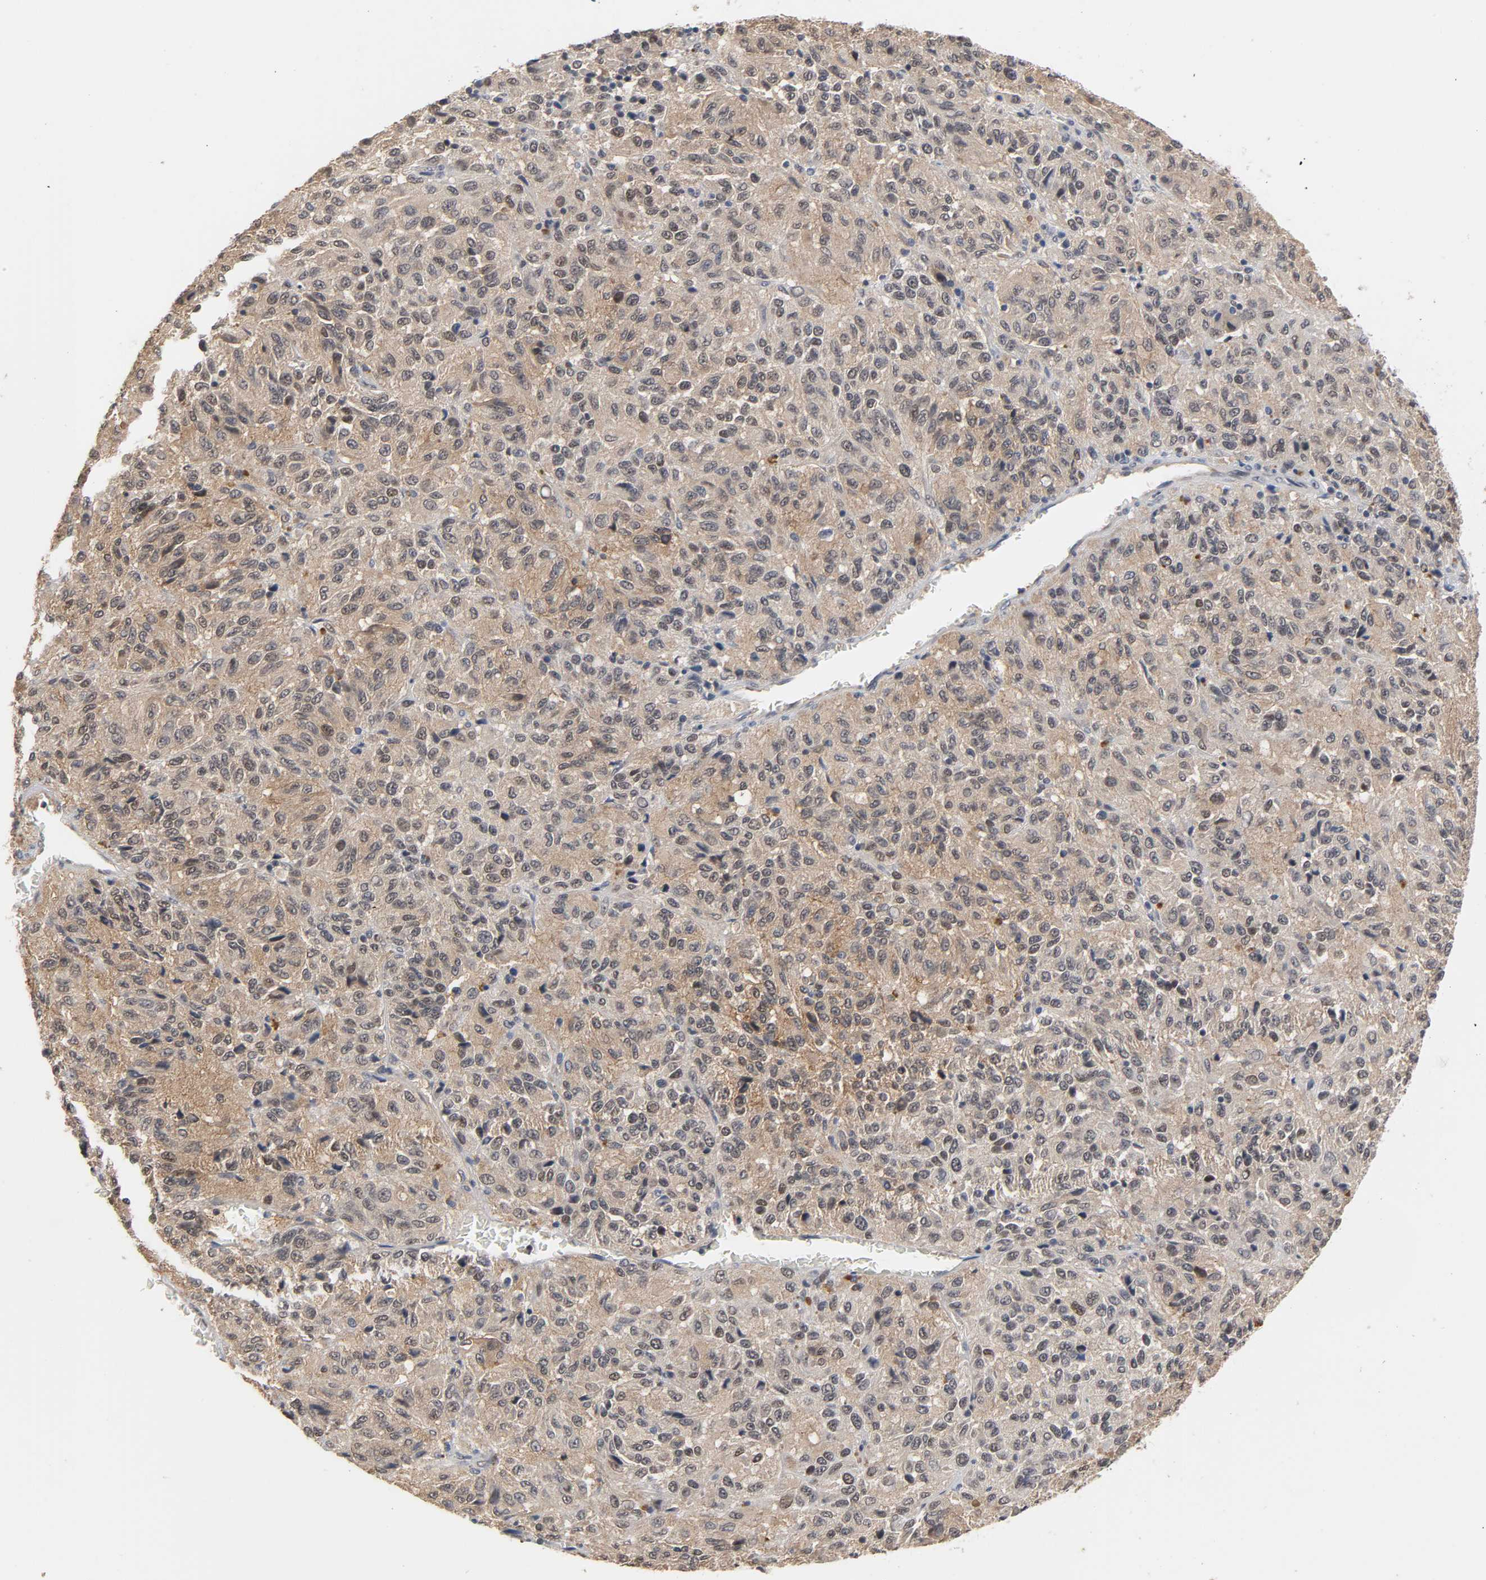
{"staining": {"intensity": "moderate", "quantity": ">75%", "location": "cytoplasmic/membranous"}, "tissue": "melanoma", "cell_type": "Tumor cells", "image_type": "cancer", "snomed": [{"axis": "morphology", "description": "Malignant melanoma, Metastatic site"}, {"axis": "topography", "description": "Lung"}], "caption": "IHC image of neoplastic tissue: human malignant melanoma (metastatic site) stained using immunohistochemistry (IHC) reveals medium levels of moderate protein expression localized specifically in the cytoplasmic/membranous of tumor cells, appearing as a cytoplasmic/membranous brown color.", "gene": "HTR1E", "patient": {"sex": "male", "age": 64}}